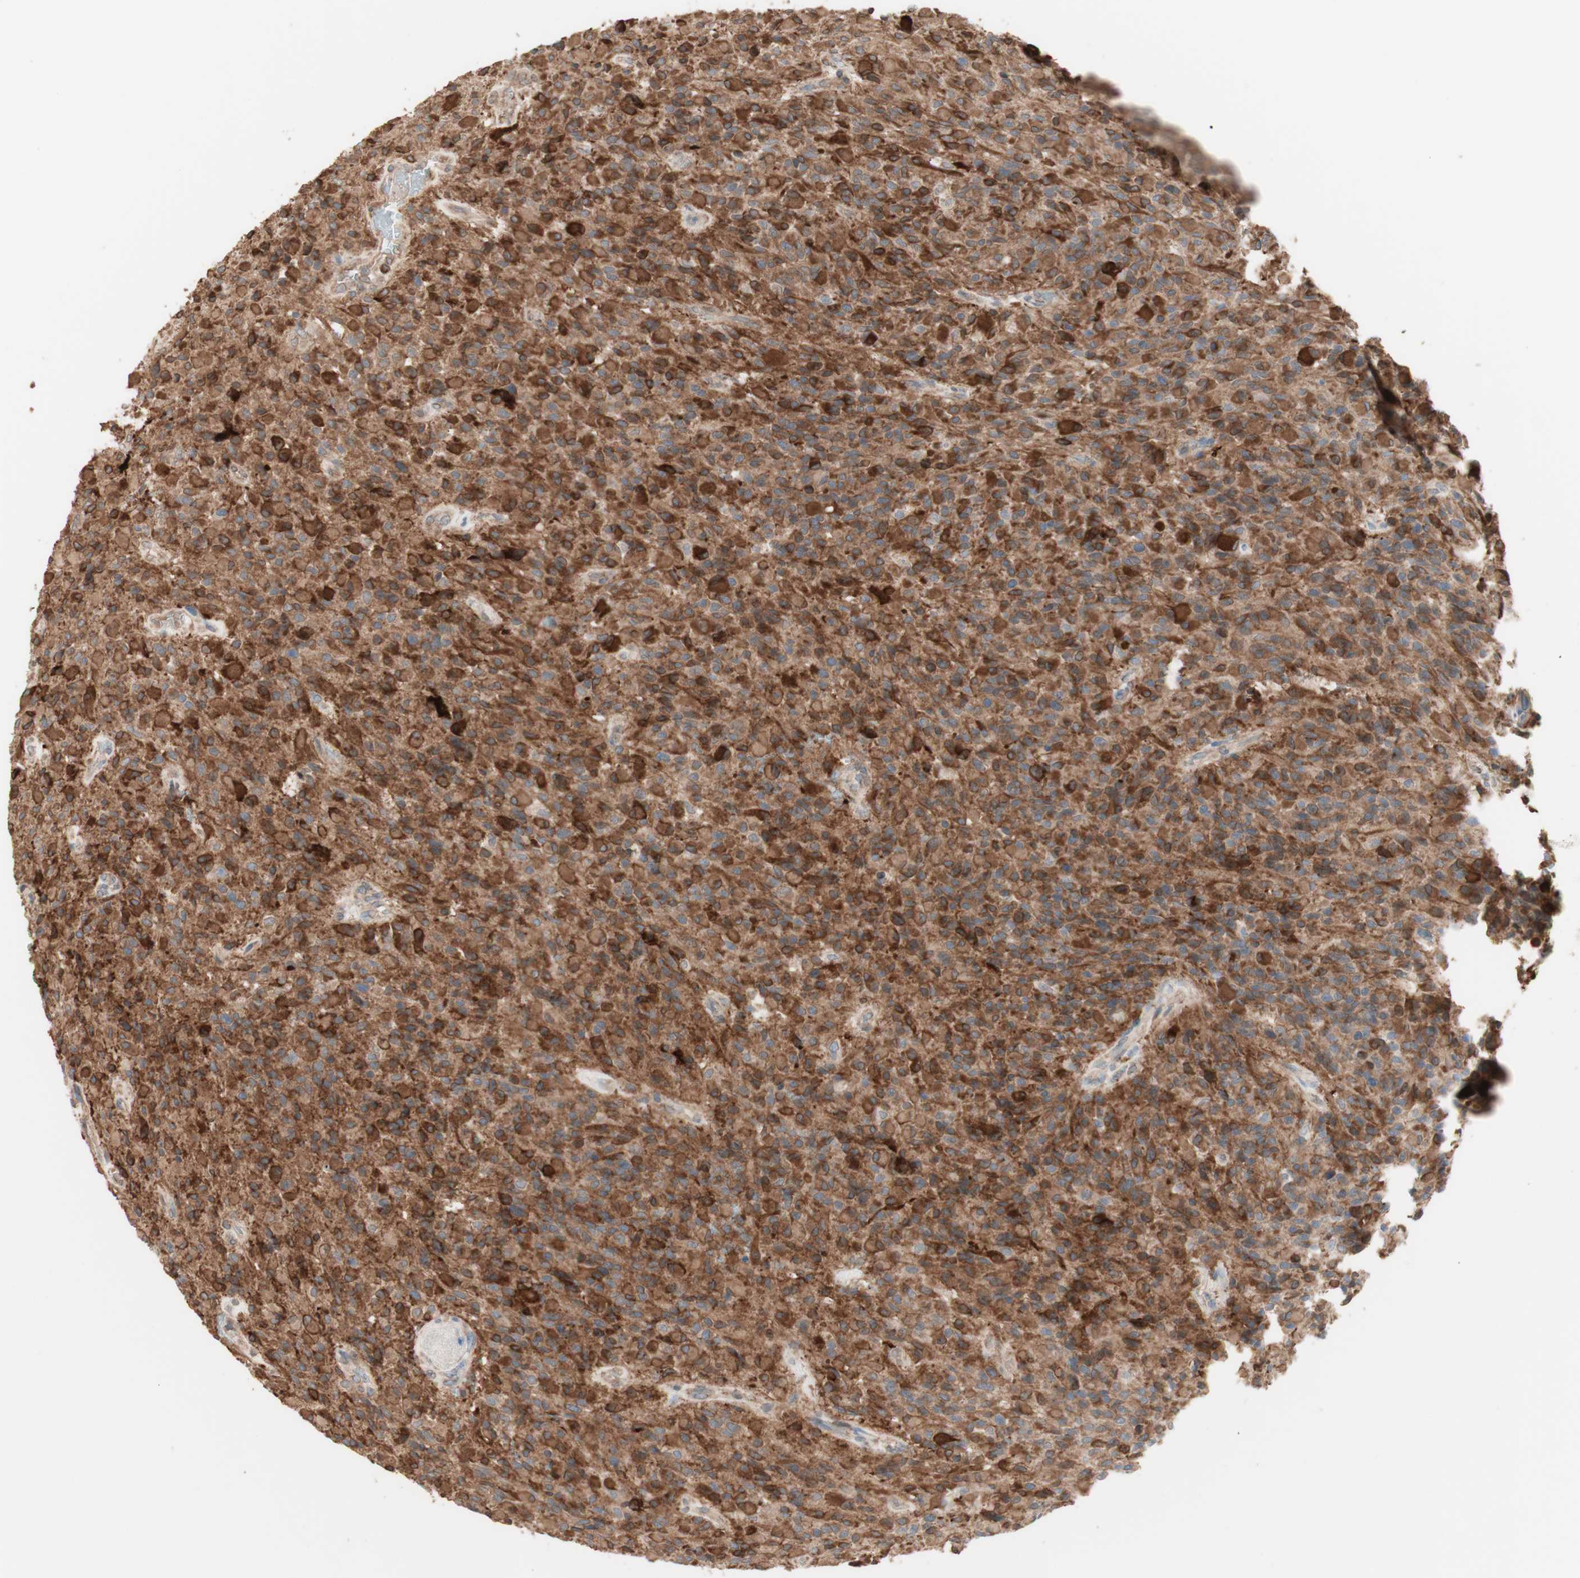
{"staining": {"intensity": "moderate", "quantity": ">75%", "location": "cytoplasmic/membranous"}, "tissue": "glioma", "cell_type": "Tumor cells", "image_type": "cancer", "snomed": [{"axis": "morphology", "description": "Glioma, malignant, High grade"}, {"axis": "topography", "description": "Brain"}], "caption": "Protein expression analysis of human glioma reveals moderate cytoplasmic/membranous positivity in about >75% of tumor cells. The protein of interest is shown in brown color, while the nuclei are stained blue.", "gene": "COMT", "patient": {"sex": "male", "age": 71}}